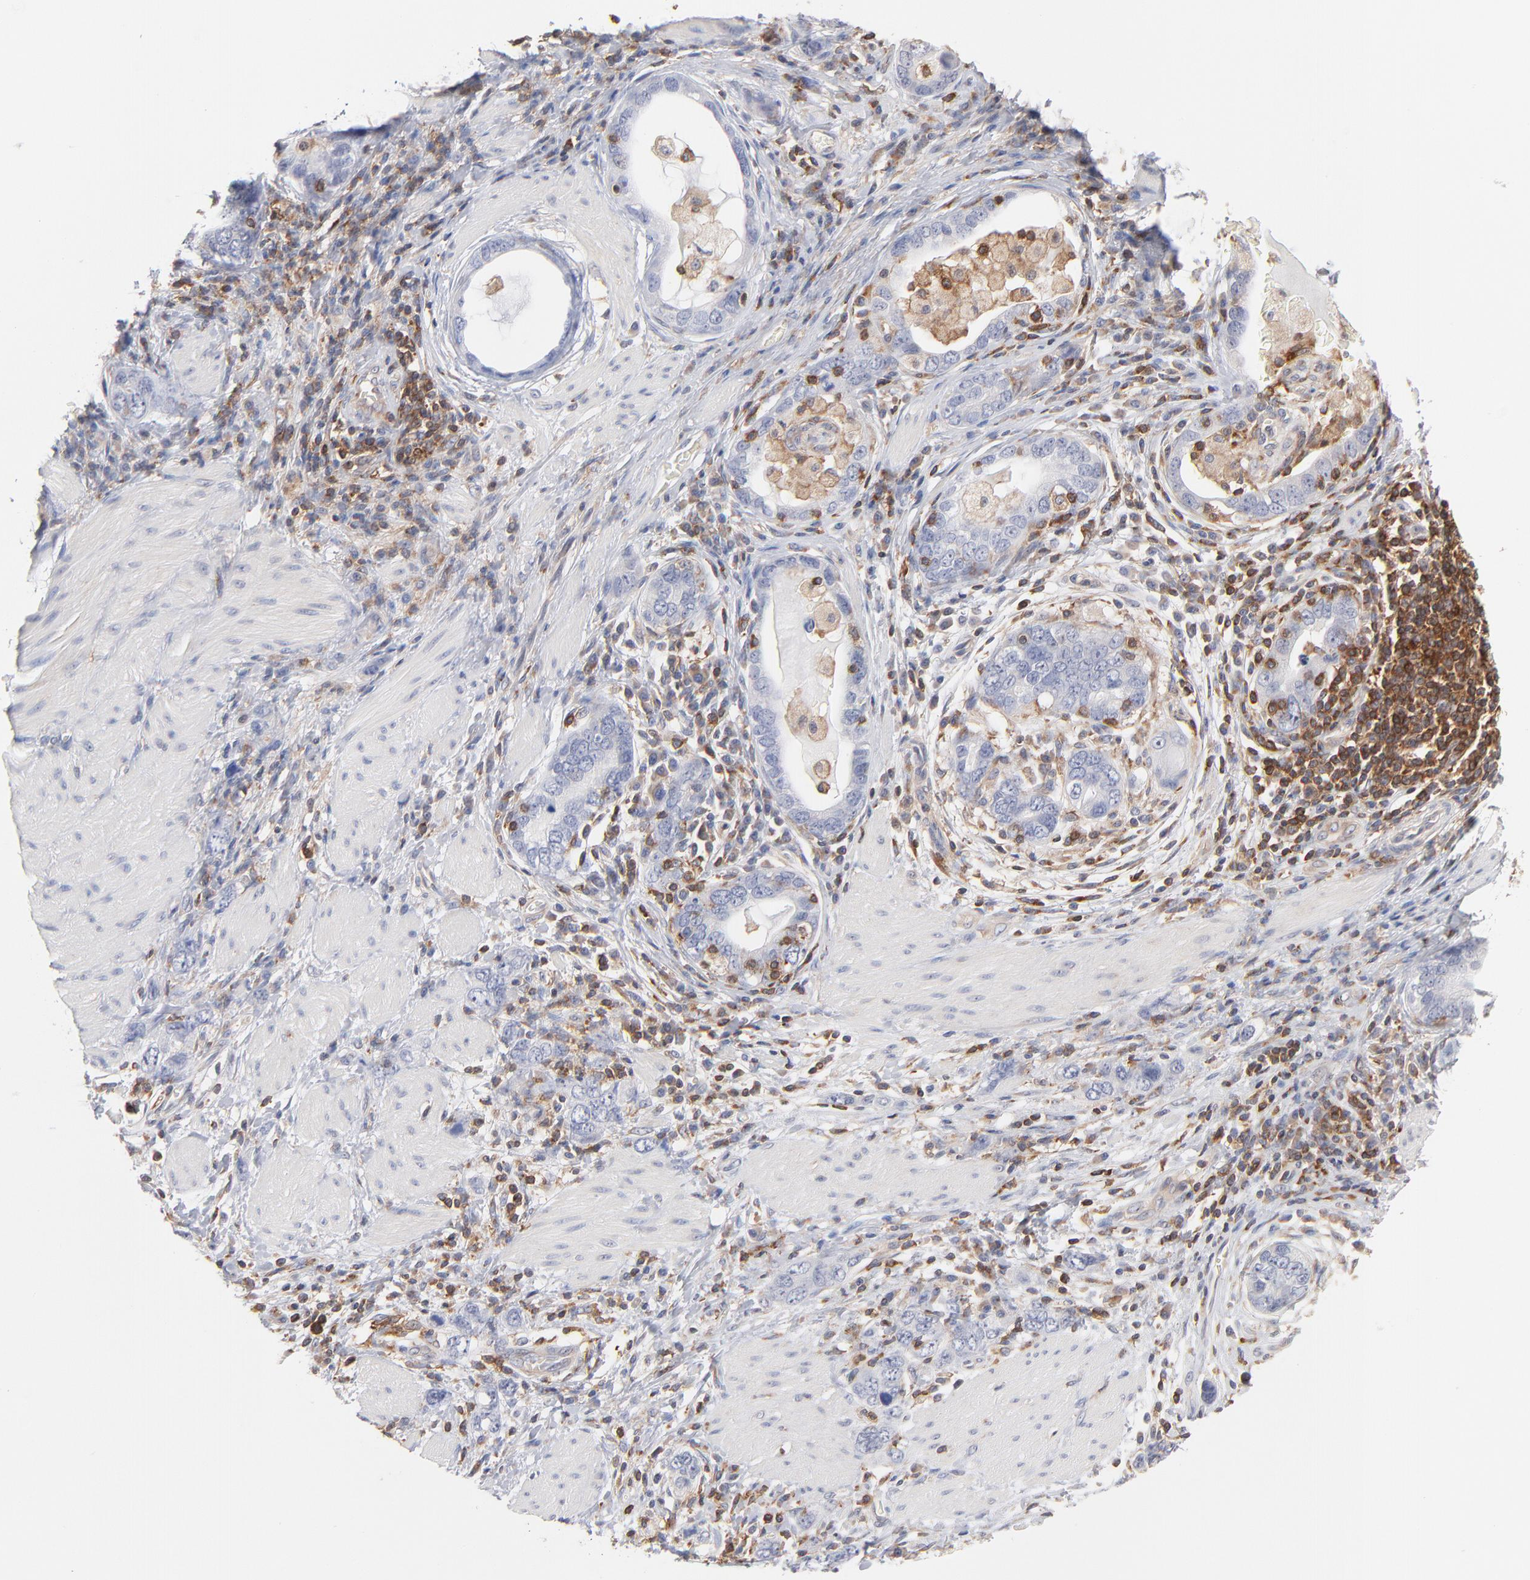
{"staining": {"intensity": "negative", "quantity": "none", "location": "none"}, "tissue": "stomach cancer", "cell_type": "Tumor cells", "image_type": "cancer", "snomed": [{"axis": "morphology", "description": "Adenocarcinoma, NOS"}, {"axis": "topography", "description": "Stomach, lower"}], "caption": "IHC image of stomach cancer stained for a protein (brown), which demonstrates no expression in tumor cells.", "gene": "WIPF1", "patient": {"sex": "female", "age": 93}}